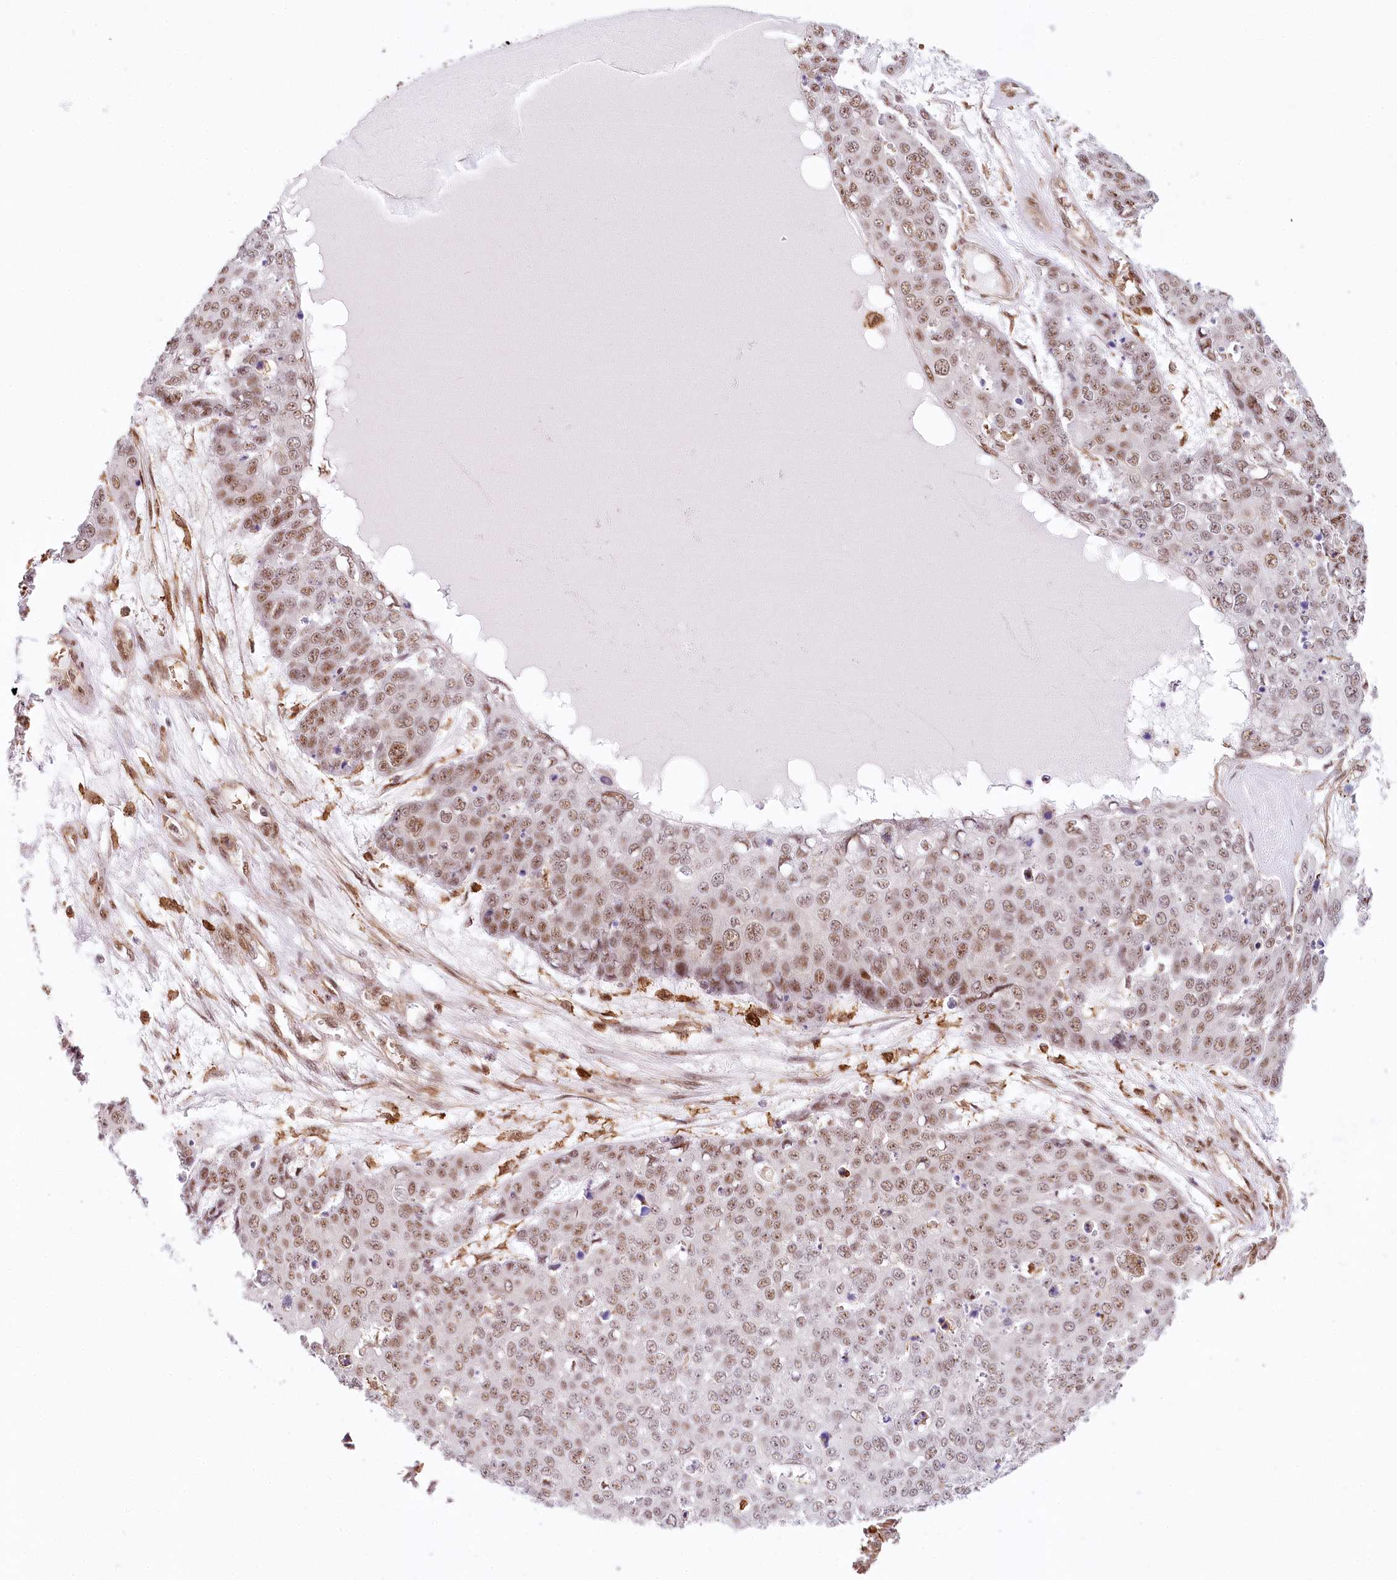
{"staining": {"intensity": "moderate", "quantity": ">75%", "location": "nuclear"}, "tissue": "skin cancer", "cell_type": "Tumor cells", "image_type": "cancer", "snomed": [{"axis": "morphology", "description": "Squamous cell carcinoma, NOS"}, {"axis": "topography", "description": "Skin"}], "caption": "High-power microscopy captured an IHC micrograph of squamous cell carcinoma (skin), revealing moderate nuclear positivity in about >75% of tumor cells. Nuclei are stained in blue.", "gene": "TUBGCP2", "patient": {"sex": "male", "age": 71}}